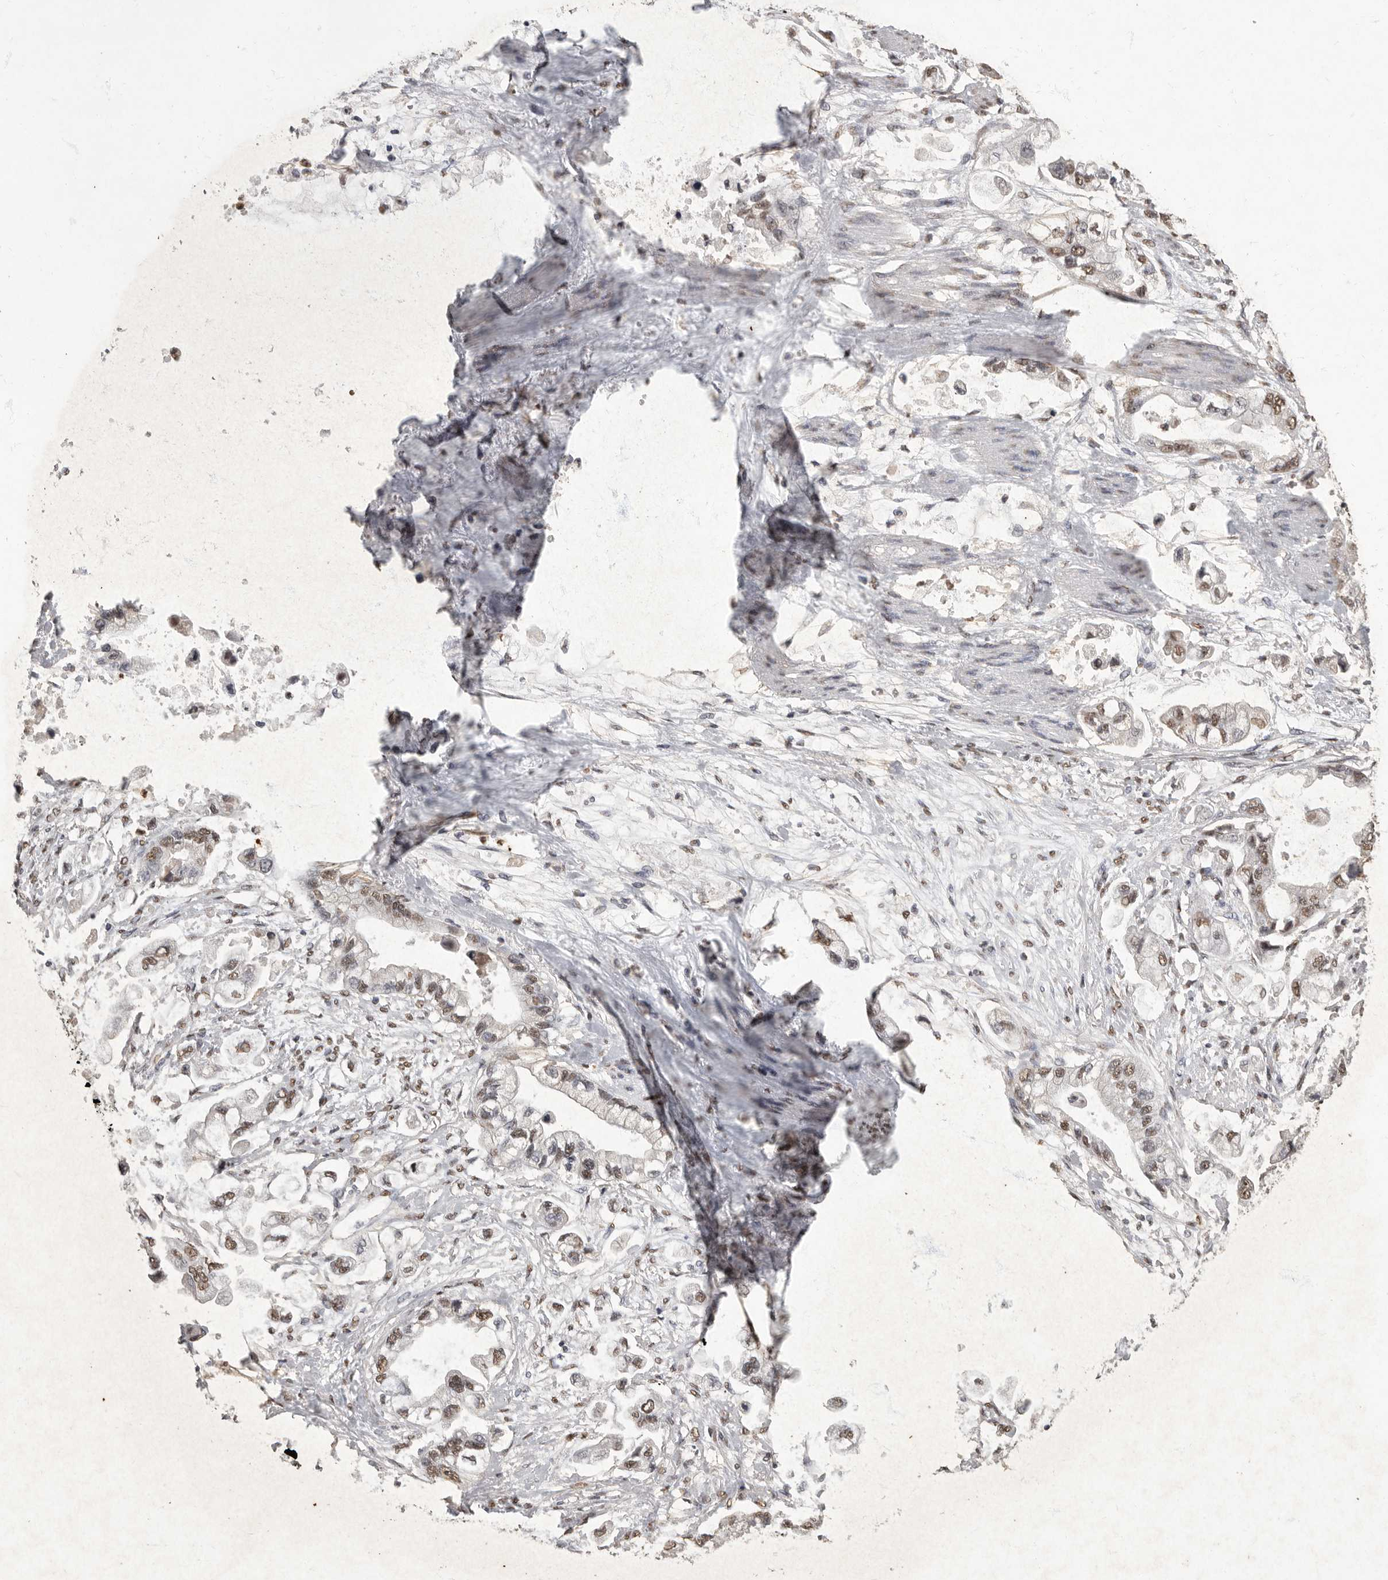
{"staining": {"intensity": "moderate", "quantity": ">75%", "location": "nuclear"}, "tissue": "stomach cancer", "cell_type": "Tumor cells", "image_type": "cancer", "snomed": [{"axis": "morphology", "description": "Adenocarcinoma, NOS"}, {"axis": "topography", "description": "Stomach"}], "caption": "Stomach adenocarcinoma tissue shows moderate nuclear expression in about >75% of tumor cells (DAB (3,3'-diaminobenzidine) = brown stain, brightfield microscopy at high magnification).", "gene": "NBL1", "patient": {"sex": "male", "age": 62}}